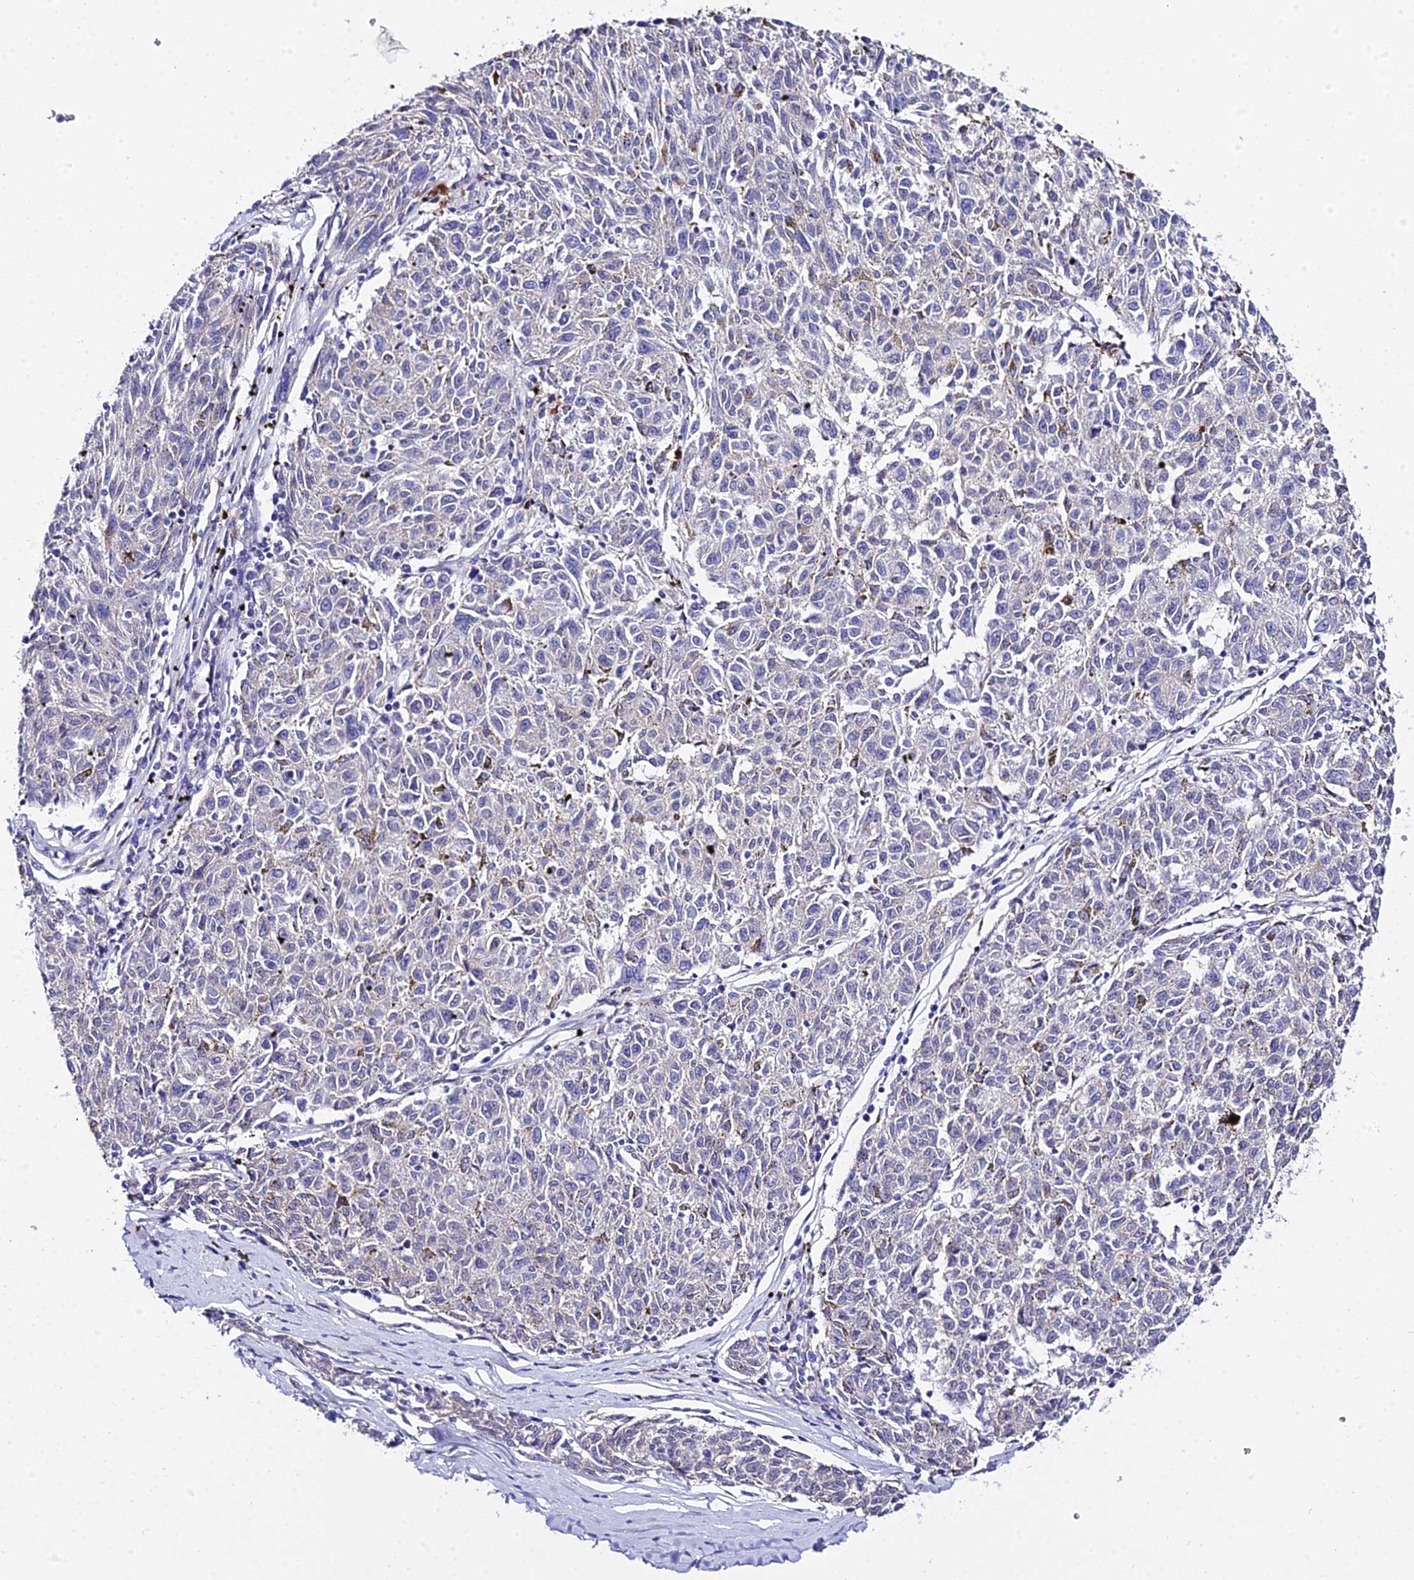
{"staining": {"intensity": "negative", "quantity": "none", "location": "none"}, "tissue": "melanoma", "cell_type": "Tumor cells", "image_type": "cancer", "snomed": [{"axis": "morphology", "description": "Malignant melanoma, NOS"}, {"axis": "topography", "description": "Skin"}], "caption": "Human melanoma stained for a protein using immunohistochemistry (IHC) reveals no expression in tumor cells.", "gene": "ZNF628", "patient": {"sex": "female", "age": 72}}